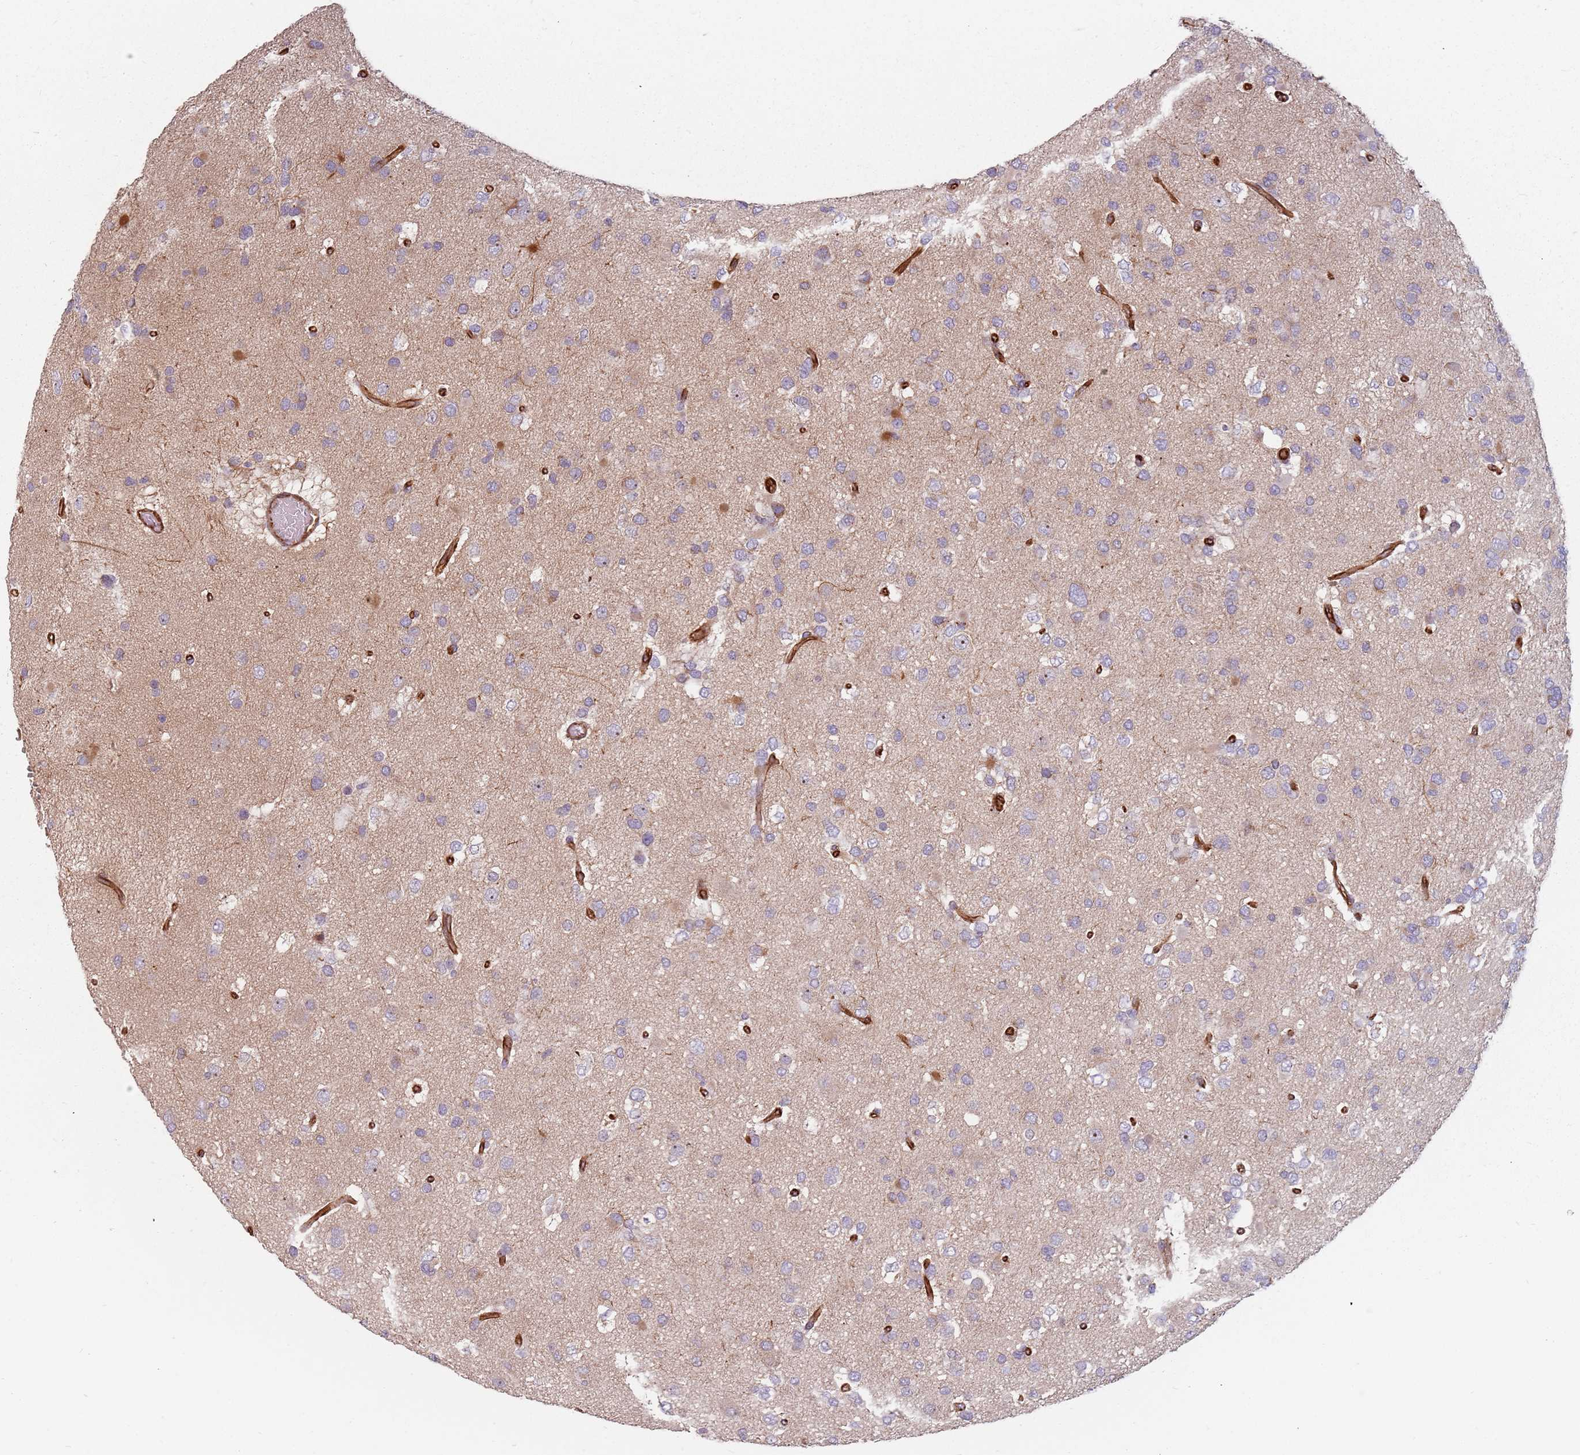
{"staining": {"intensity": "negative", "quantity": "none", "location": "none"}, "tissue": "glioma", "cell_type": "Tumor cells", "image_type": "cancer", "snomed": [{"axis": "morphology", "description": "Glioma, malignant, High grade"}, {"axis": "topography", "description": "Brain"}], "caption": "DAB immunohistochemical staining of glioma exhibits no significant expression in tumor cells.", "gene": "GAS2L3", "patient": {"sex": "male", "age": 53}}